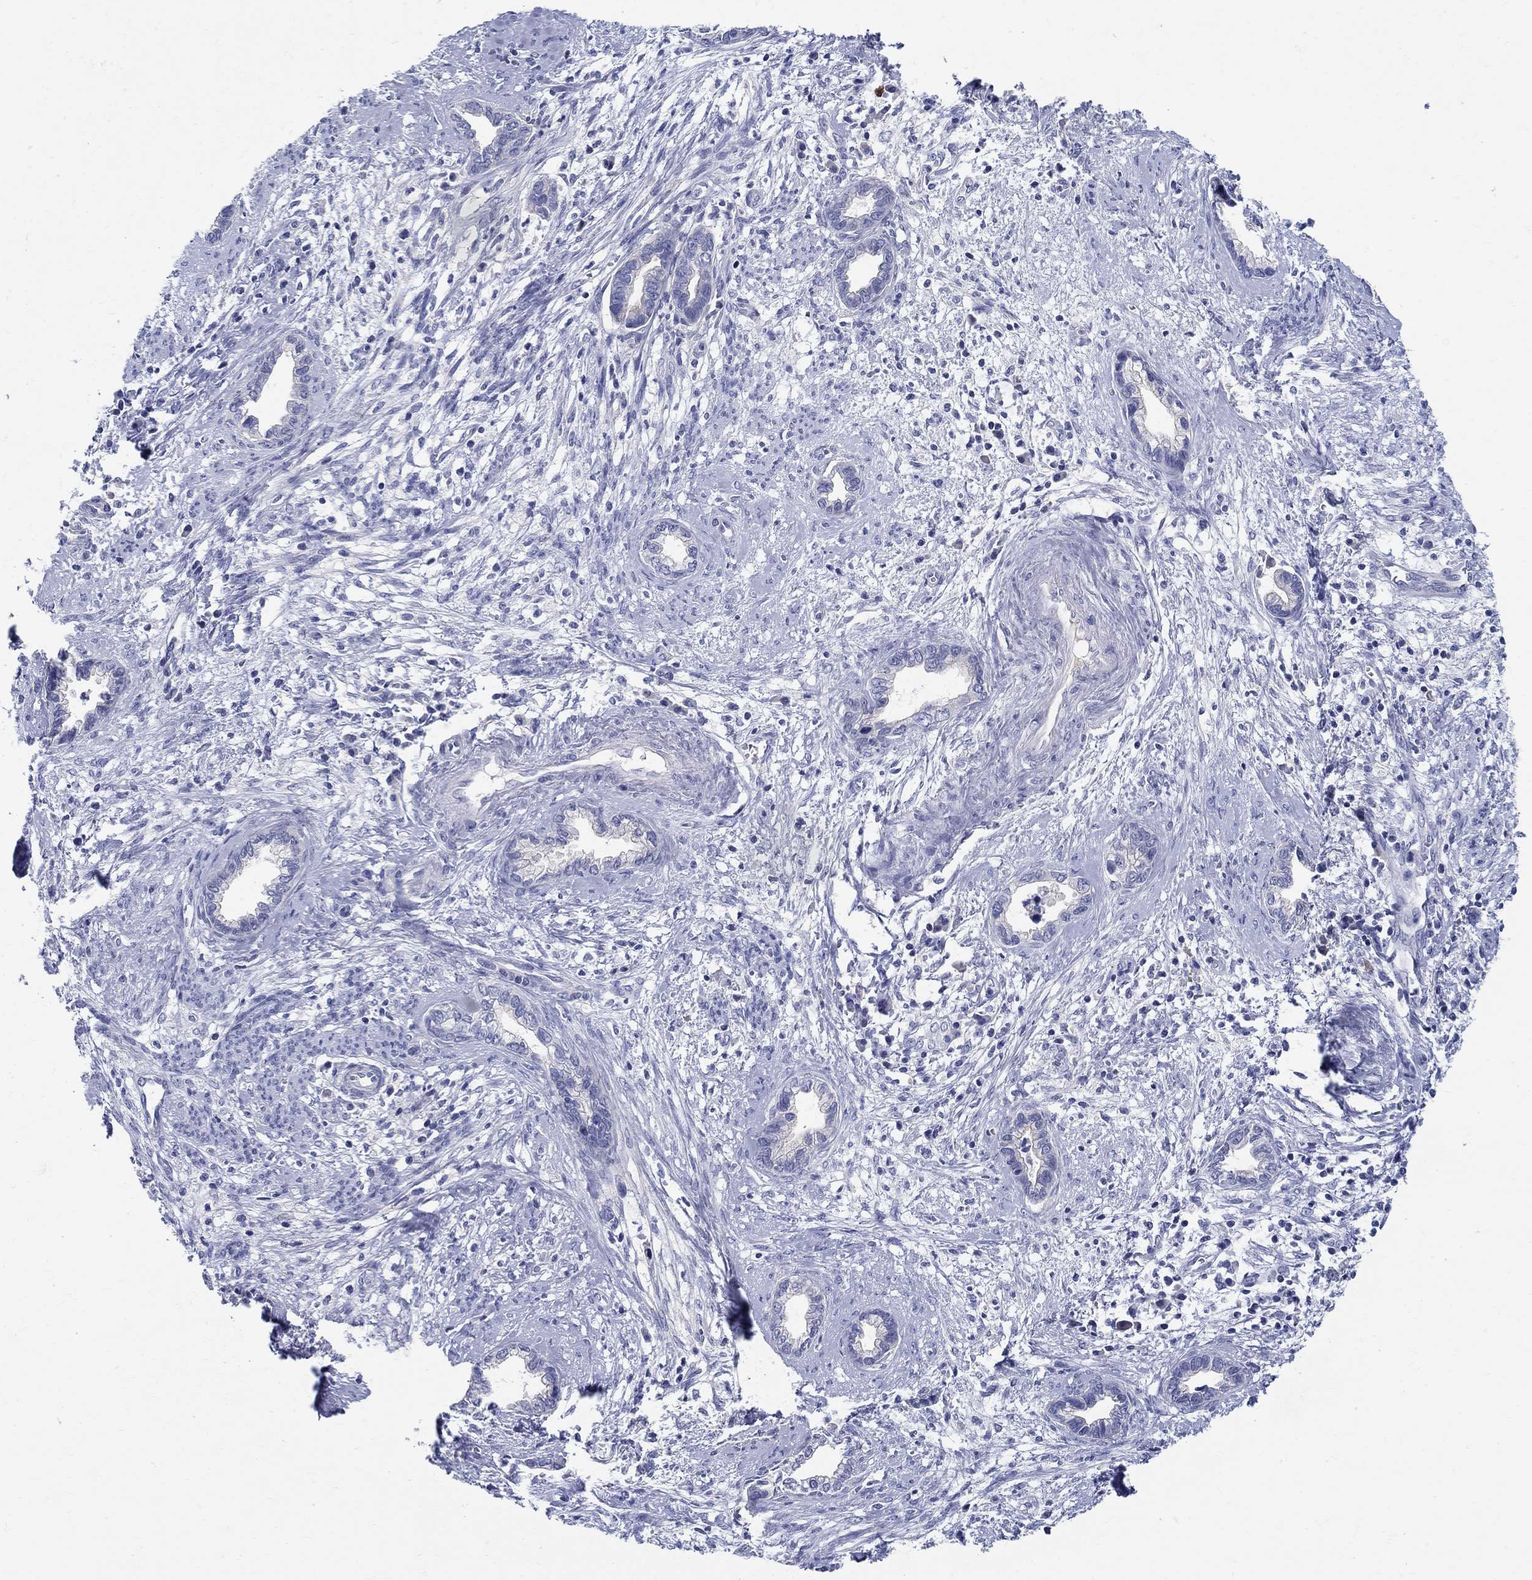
{"staining": {"intensity": "negative", "quantity": "none", "location": "none"}, "tissue": "cervical cancer", "cell_type": "Tumor cells", "image_type": "cancer", "snomed": [{"axis": "morphology", "description": "Adenocarcinoma, NOS"}, {"axis": "topography", "description": "Cervix"}], "caption": "Immunohistochemistry of human cervical cancer (adenocarcinoma) displays no positivity in tumor cells. (Stains: DAB (3,3'-diaminobenzidine) IHC with hematoxylin counter stain, Microscopy: brightfield microscopy at high magnification).", "gene": "CRYGD", "patient": {"sex": "female", "age": 62}}